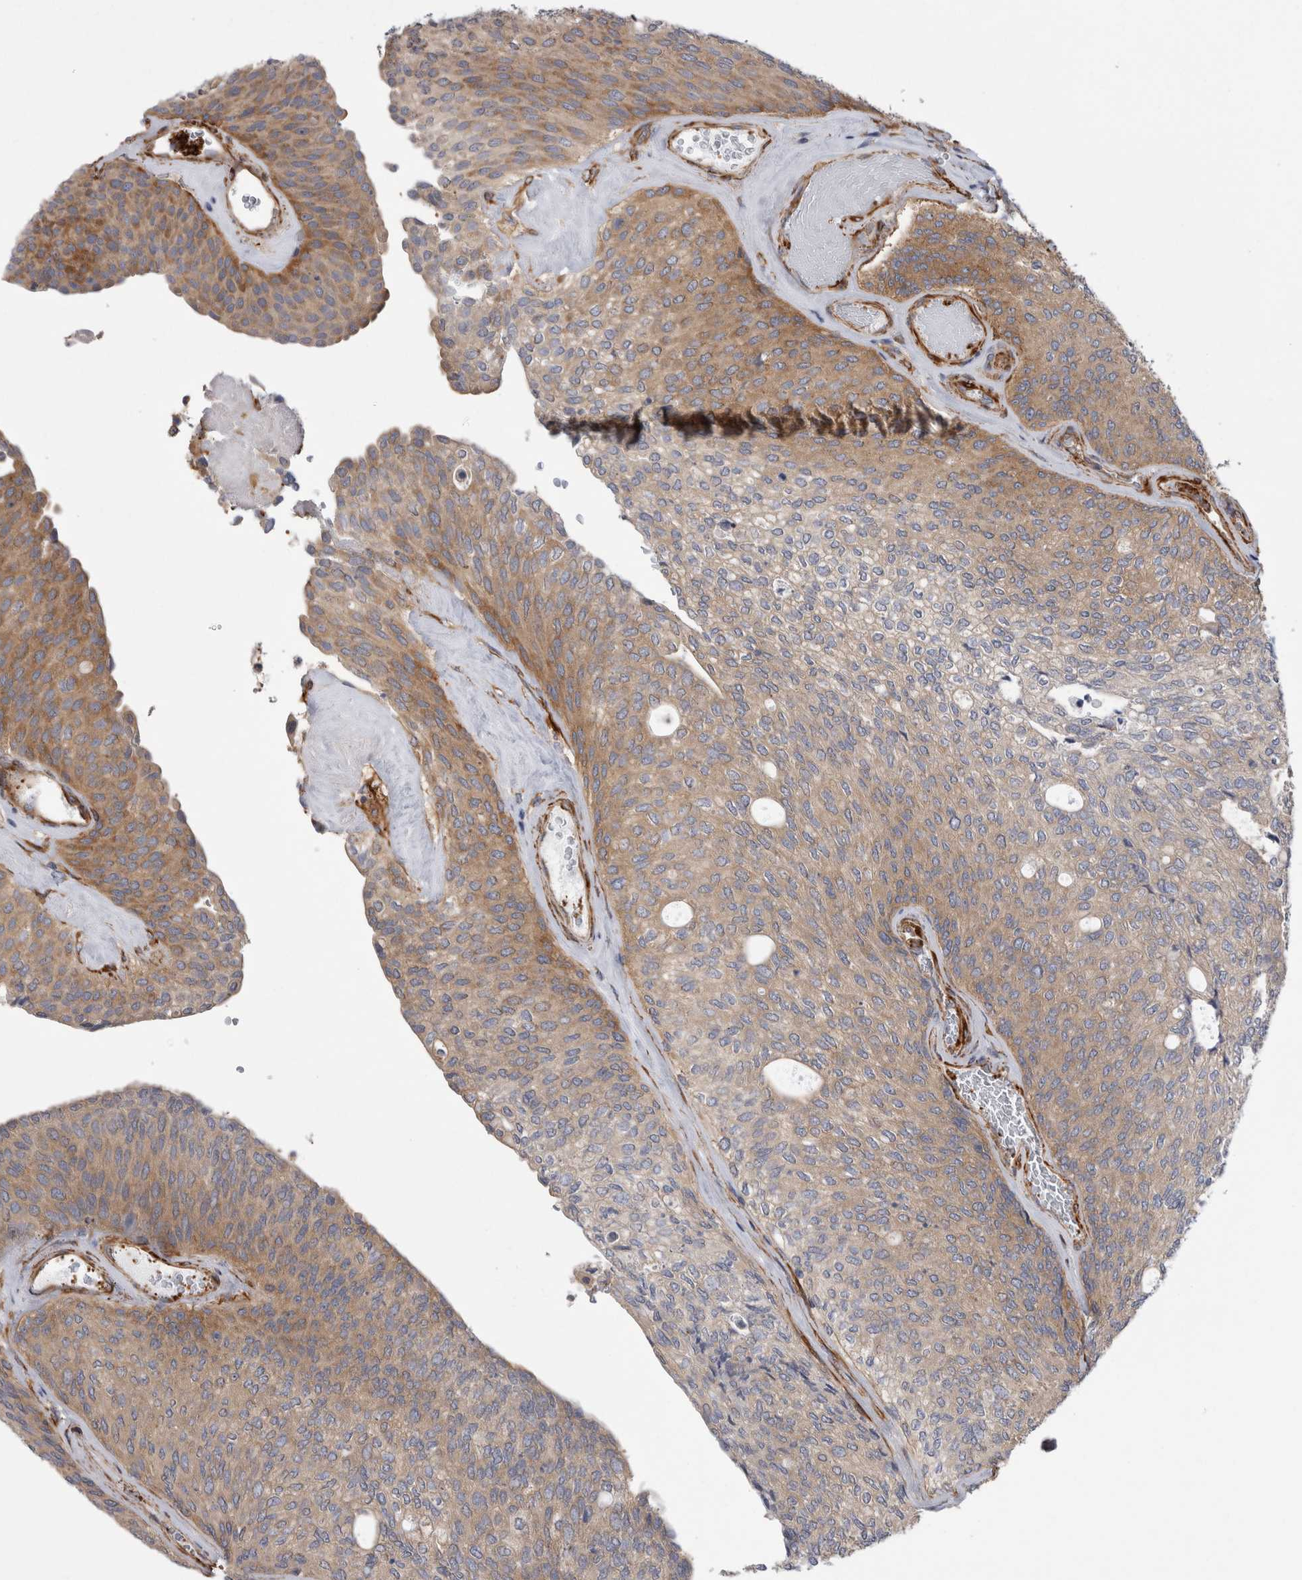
{"staining": {"intensity": "moderate", "quantity": "25%-75%", "location": "cytoplasmic/membranous"}, "tissue": "urothelial cancer", "cell_type": "Tumor cells", "image_type": "cancer", "snomed": [{"axis": "morphology", "description": "Urothelial carcinoma, Low grade"}, {"axis": "topography", "description": "Urinary bladder"}], "caption": "Protein staining of low-grade urothelial carcinoma tissue displays moderate cytoplasmic/membranous positivity in approximately 25%-75% of tumor cells.", "gene": "EPRS1", "patient": {"sex": "female", "age": 79}}